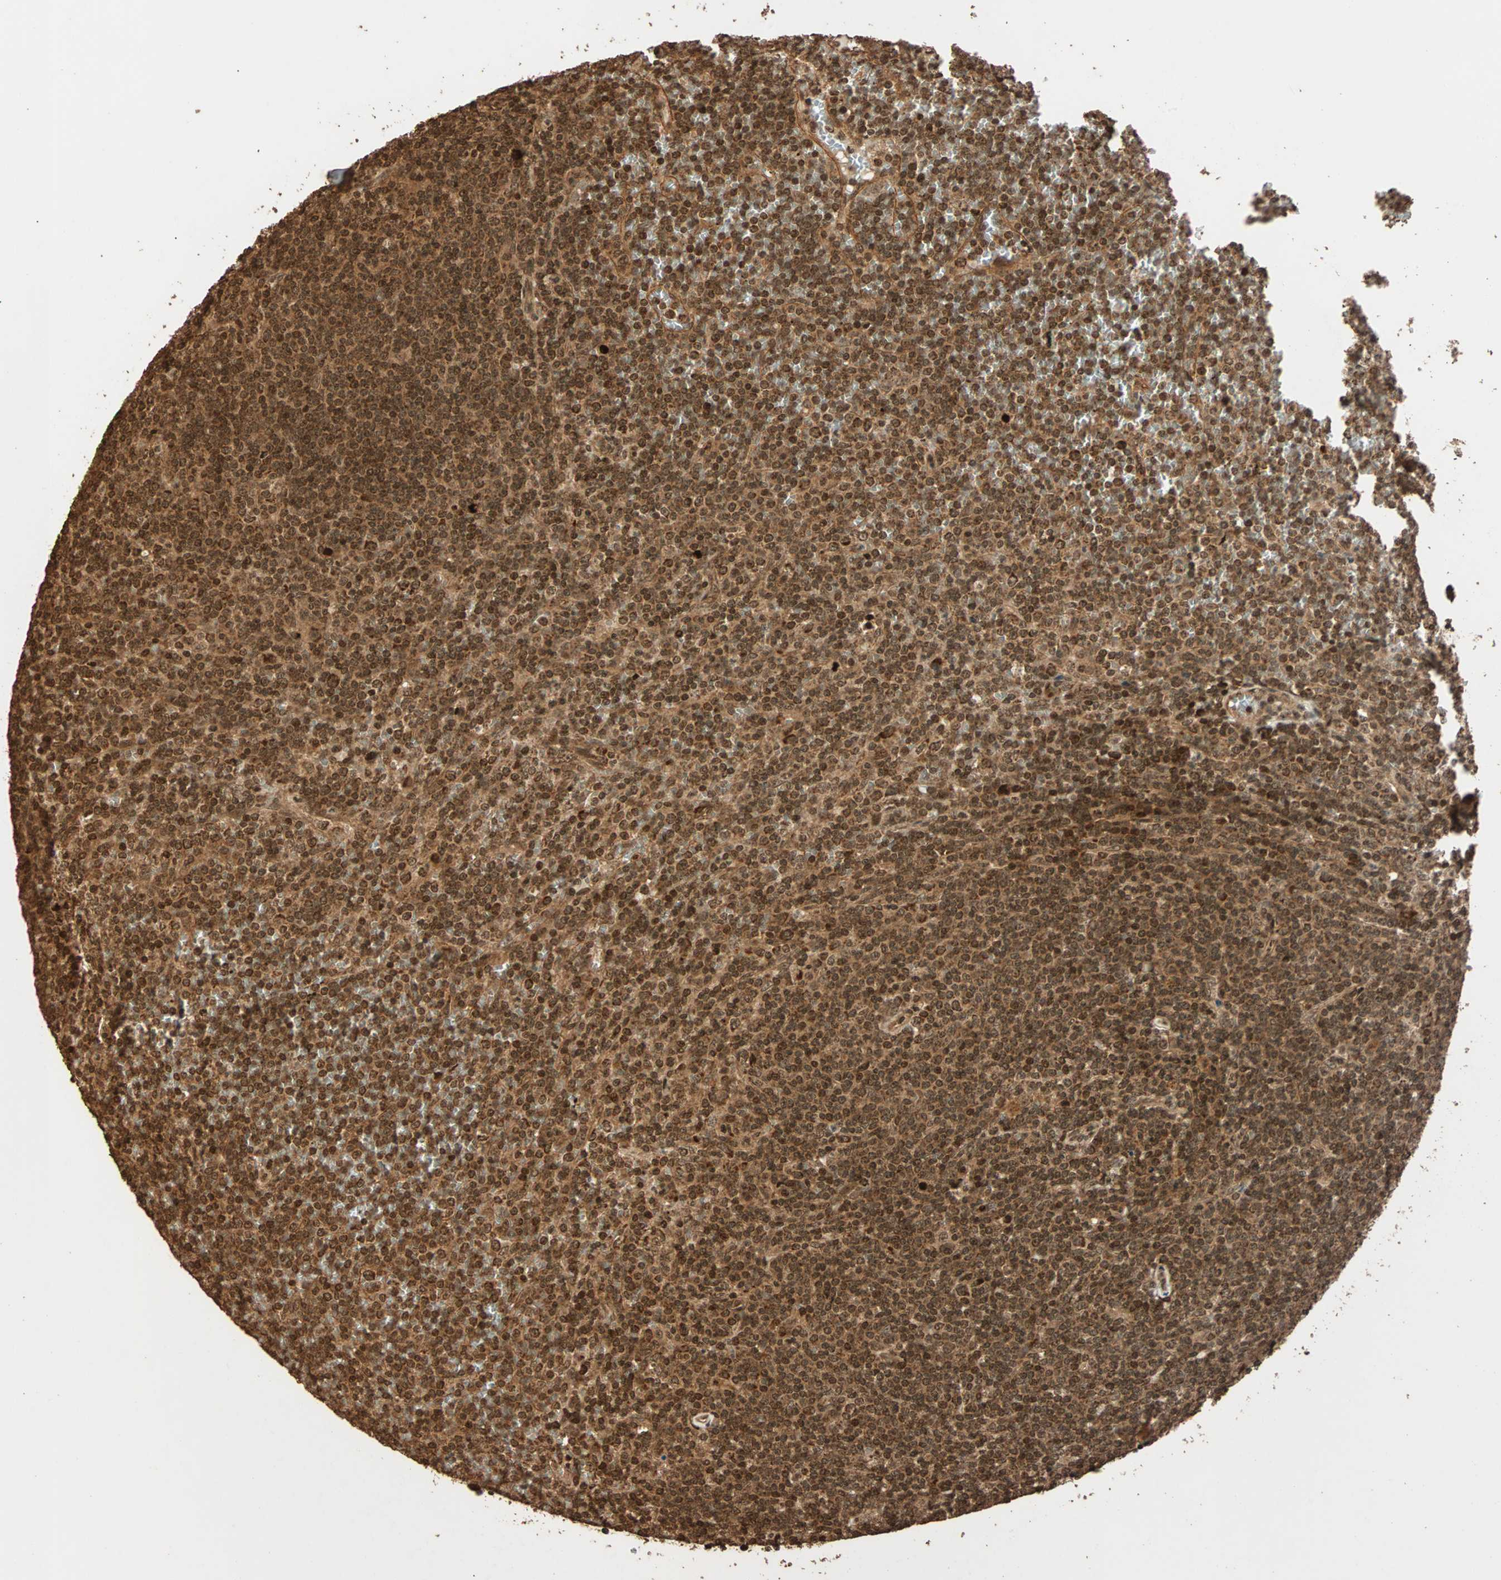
{"staining": {"intensity": "strong", "quantity": ">75%", "location": "nuclear"}, "tissue": "lymphoma", "cell_type": "Tumor cells", "image_type": "cancer", "snomed": [{"axis": "morphology", "description": "Malignant lymphoma, non-Hodgkin's type, Low grade"}, {"axis": "topography", "description": "Spleen"}], "caption": "This is an image of immunohistochemistry staining of lymphoma, which shows strong staining in the nuclear of tumor cells.", "gene": "ALKBH5", "patient": {"sex": "female", "age": 19}}